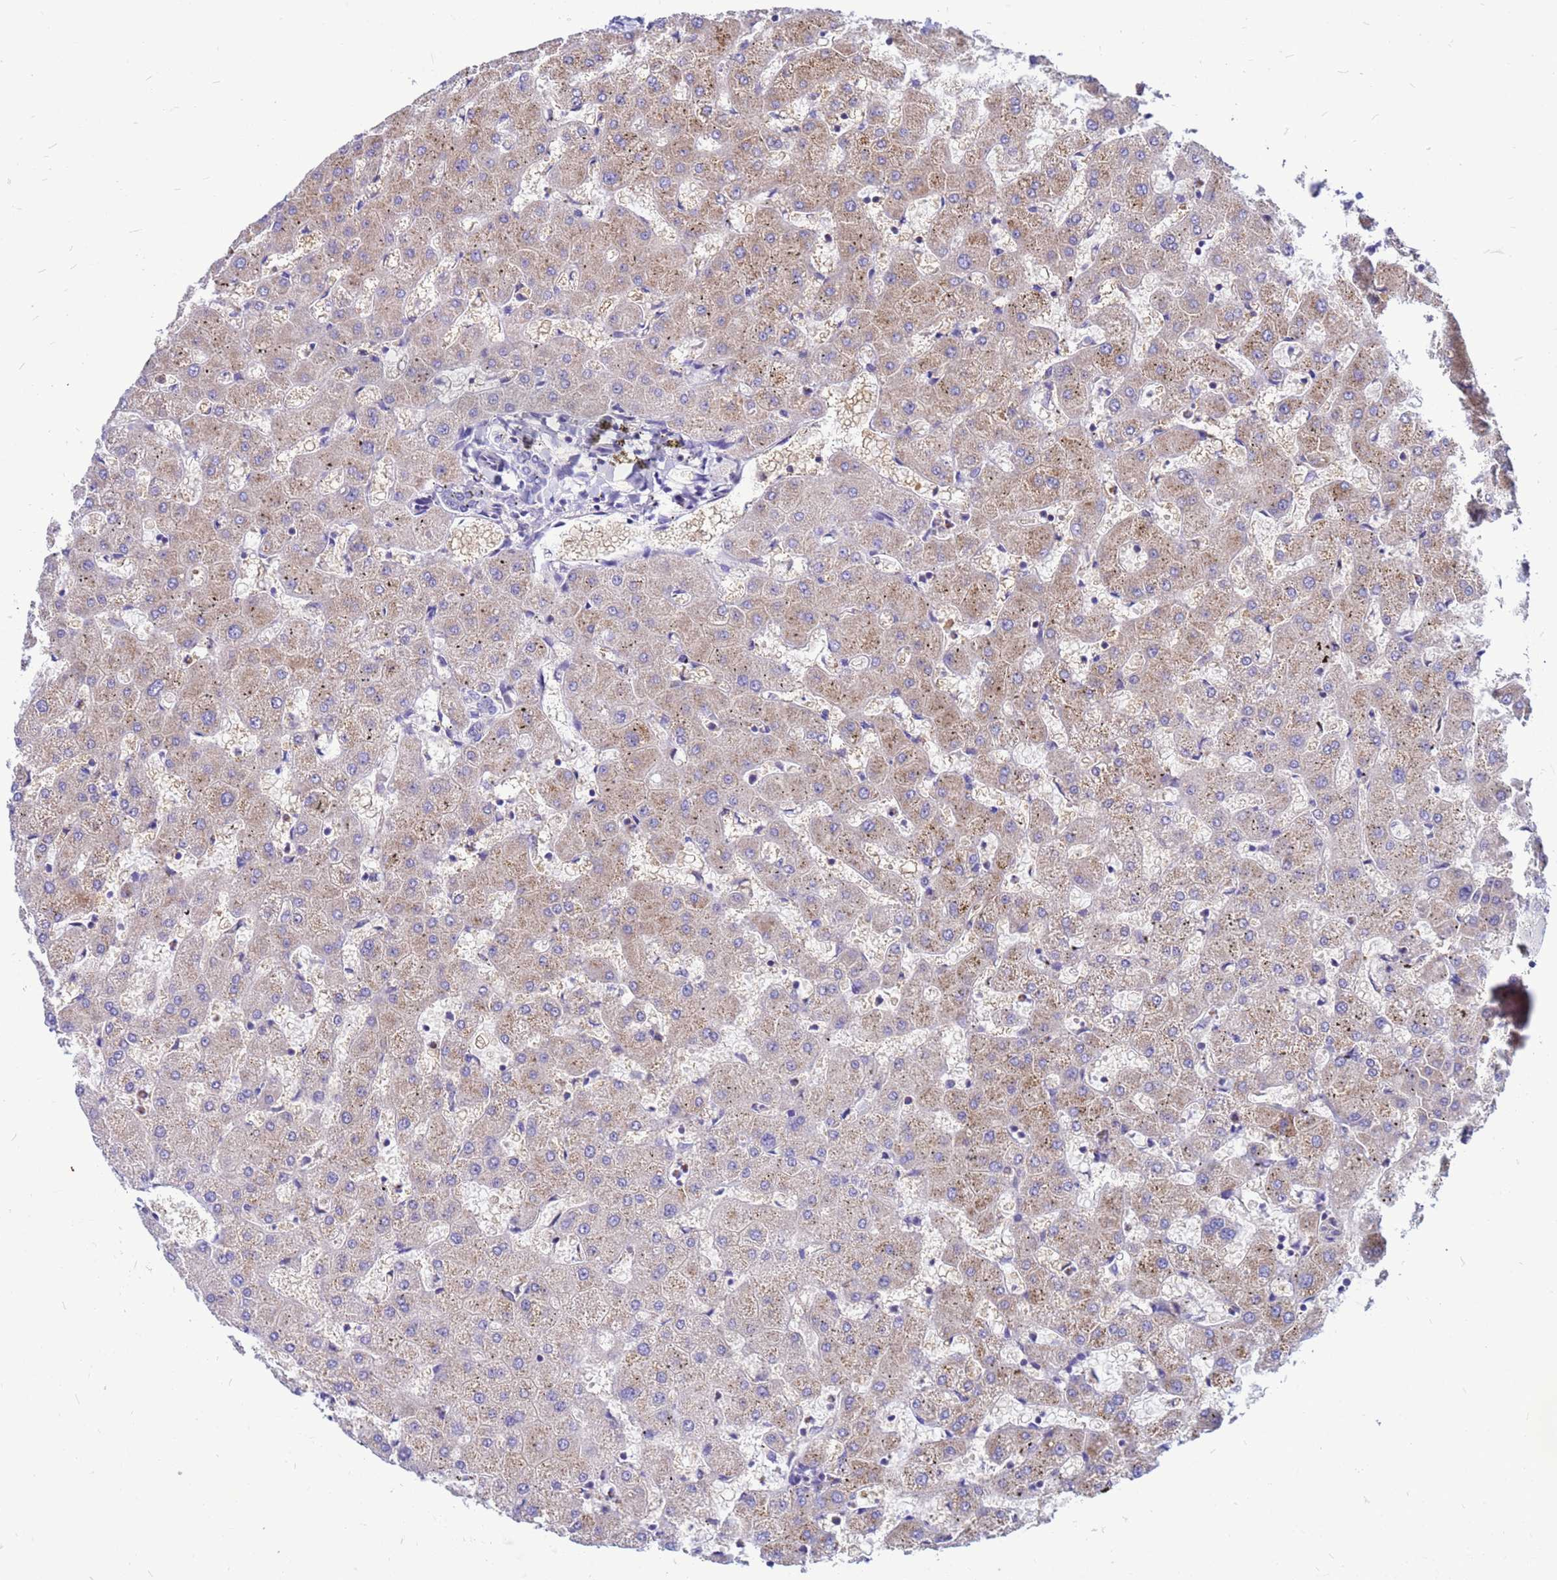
{"staining": {"intensity": "negative", "quantity": "none", "location": "none"}, "tissue": "liver", "cell_type": "Cholangiocytes", "image_type": "normal", "snomed": [{"axis": "morphology", "description": "Normal tissue, NOS"}, {"axis": "topography", "description": "Liver"}], "caption": "Liver stained for a protein using immunohistochemistry (IHC) shows no positivity cholangiocytes.", "gene": "FHIP1A", "patient": {"sex": "female", "age": 63}}